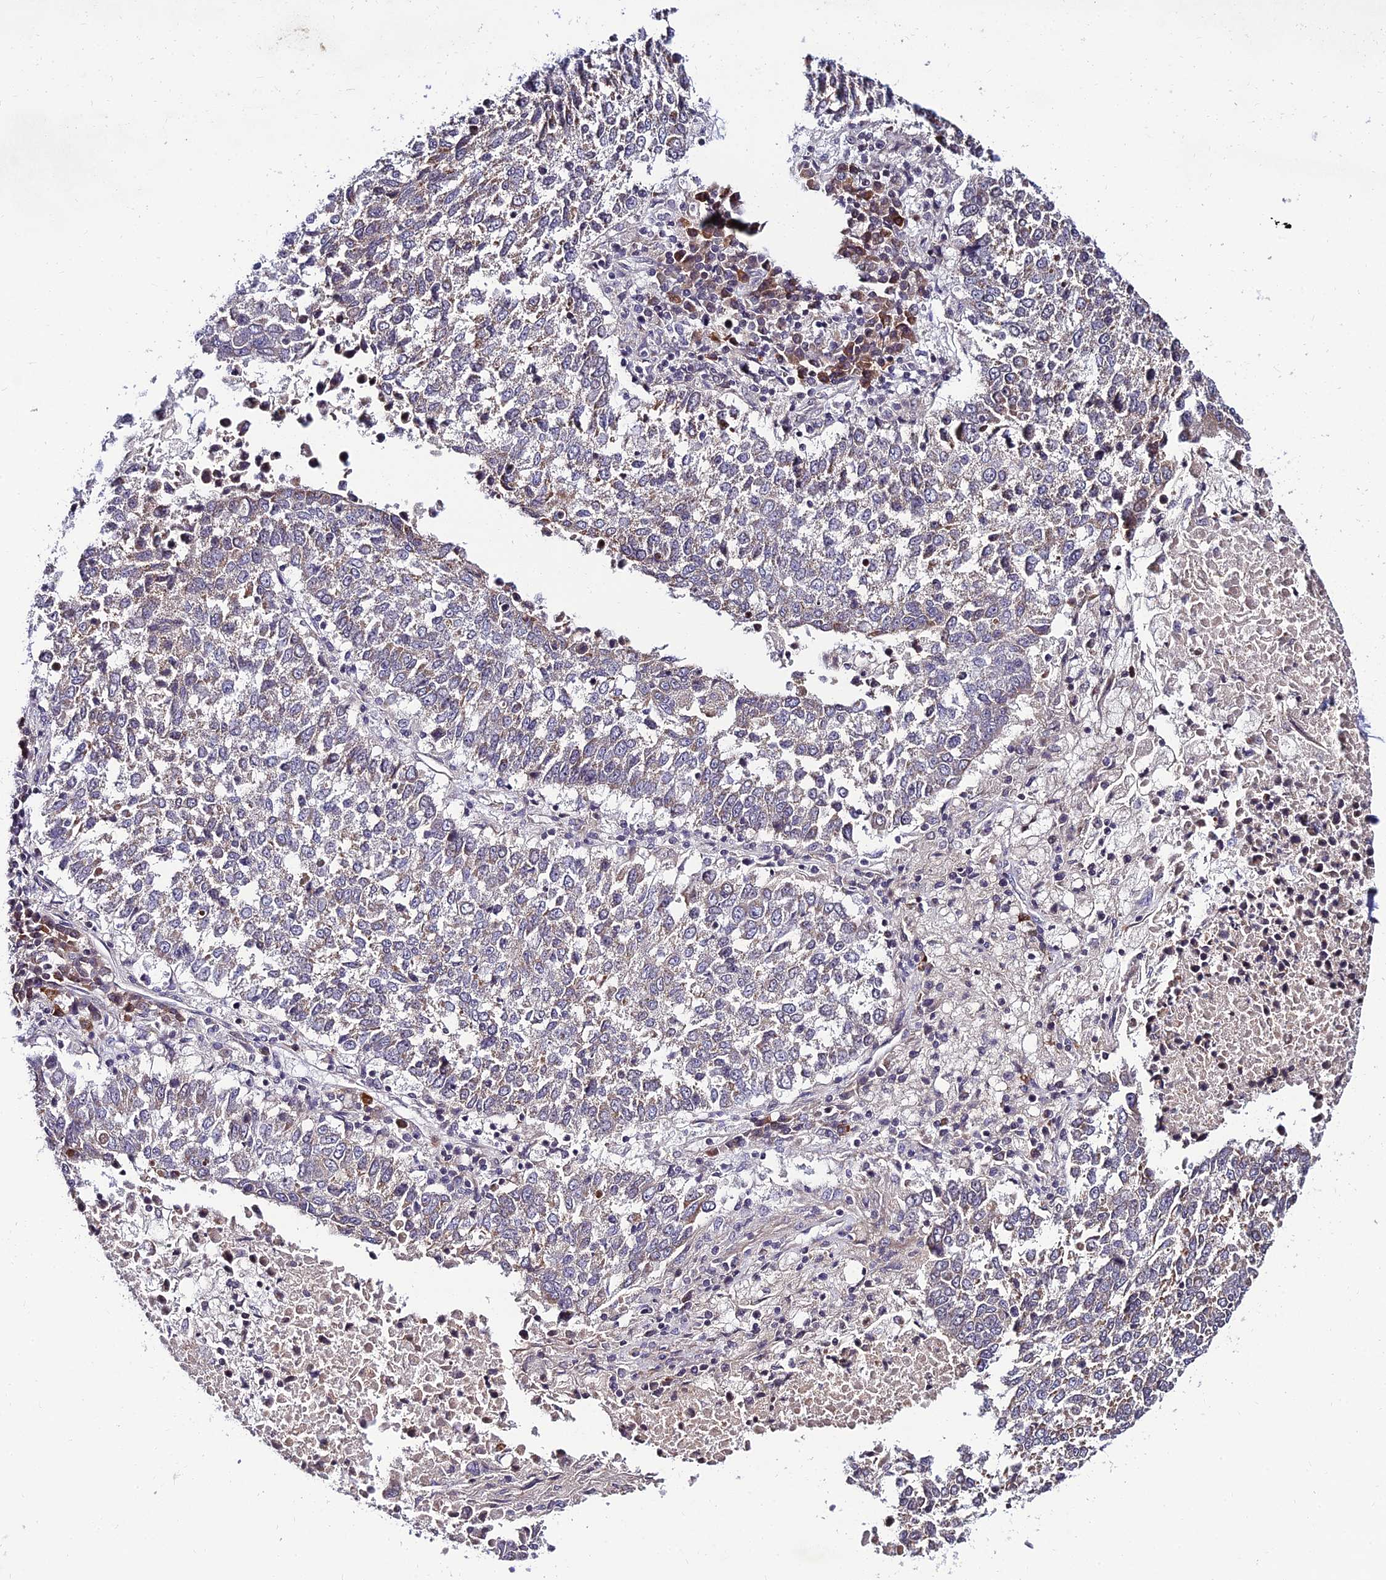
{"staining": {"intensity": "weak", "quantity": "<25%", "location": "cytoplasmic/membranous"}, "tissue": "lung cancer", "cell_type": "Tumor cells", "image_type": "cancer", "snomed": [{"axis": "morphology", "description": "Squamous cell carcinoma, NOS"}, {"axis": "topography", "description": "Lung"}], "caption": "Immunohistochemical staining of human lung squamous cell carcinoma demonstrates no significant positivity in tumor cells.", "gene": "CDNF", "patient": {"sex": "male", "age": 73}}